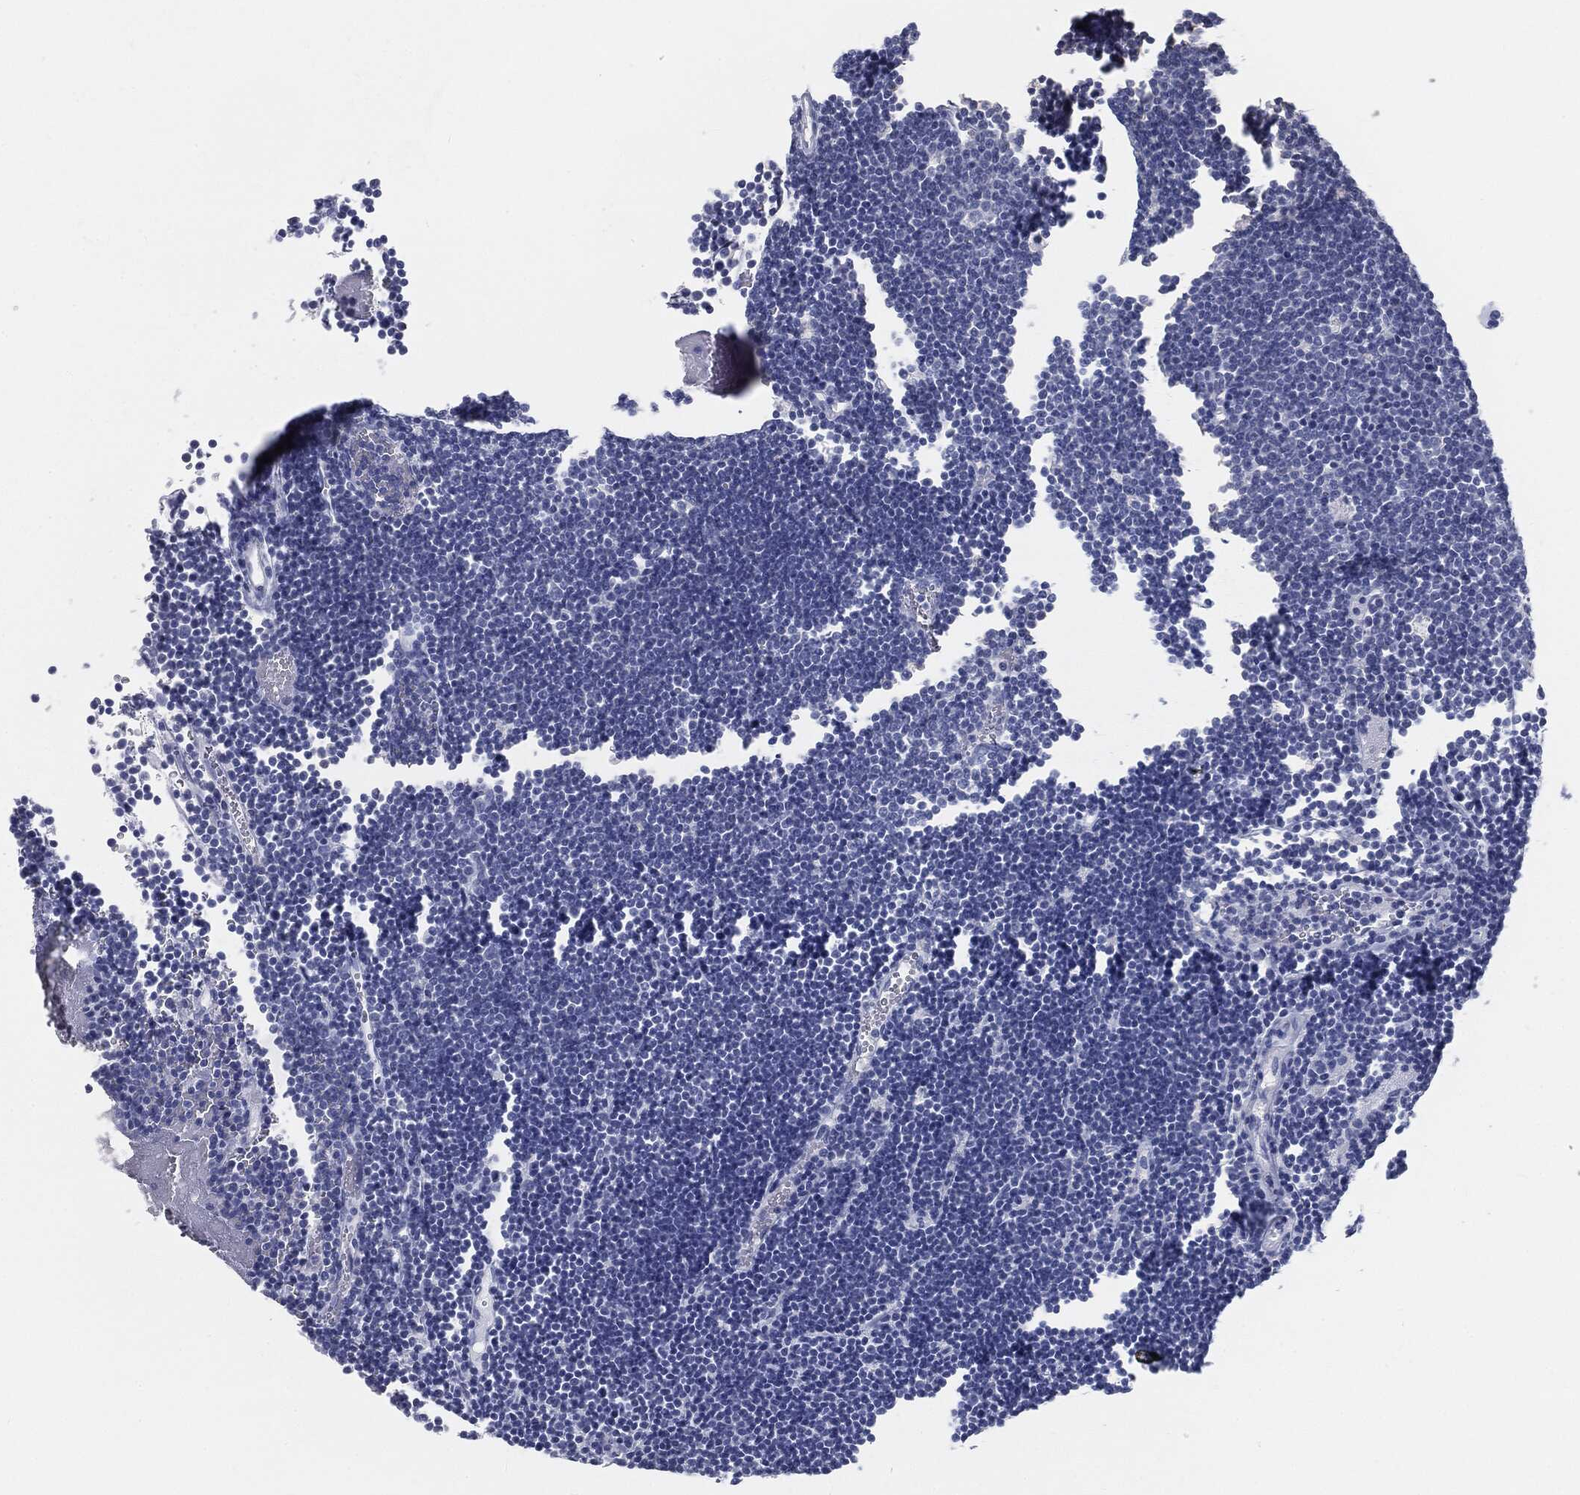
{"staining": {"intensity": "negative", "quantity": "none", "location": "none"}, "tissue": "lymphoma", "cell_type": "Tumor cells", "image_type": "cancer", "snomed": [{"axis": "morphology", "description": "Malignant lymphoma, non-Hodgkin's type, Low grade"}, {"axis": "topography", "description": "Brain"}], "caption": "An IHC image of malignant lymphoma, non-Hodgkin's type (low-grade) is shown. There is no staining in tumor cells of malignant lymphoma, non-Hodgkin's type (low-grade).", "gene": "CAV3", "patient": {"sex": "female", "age": 66}}